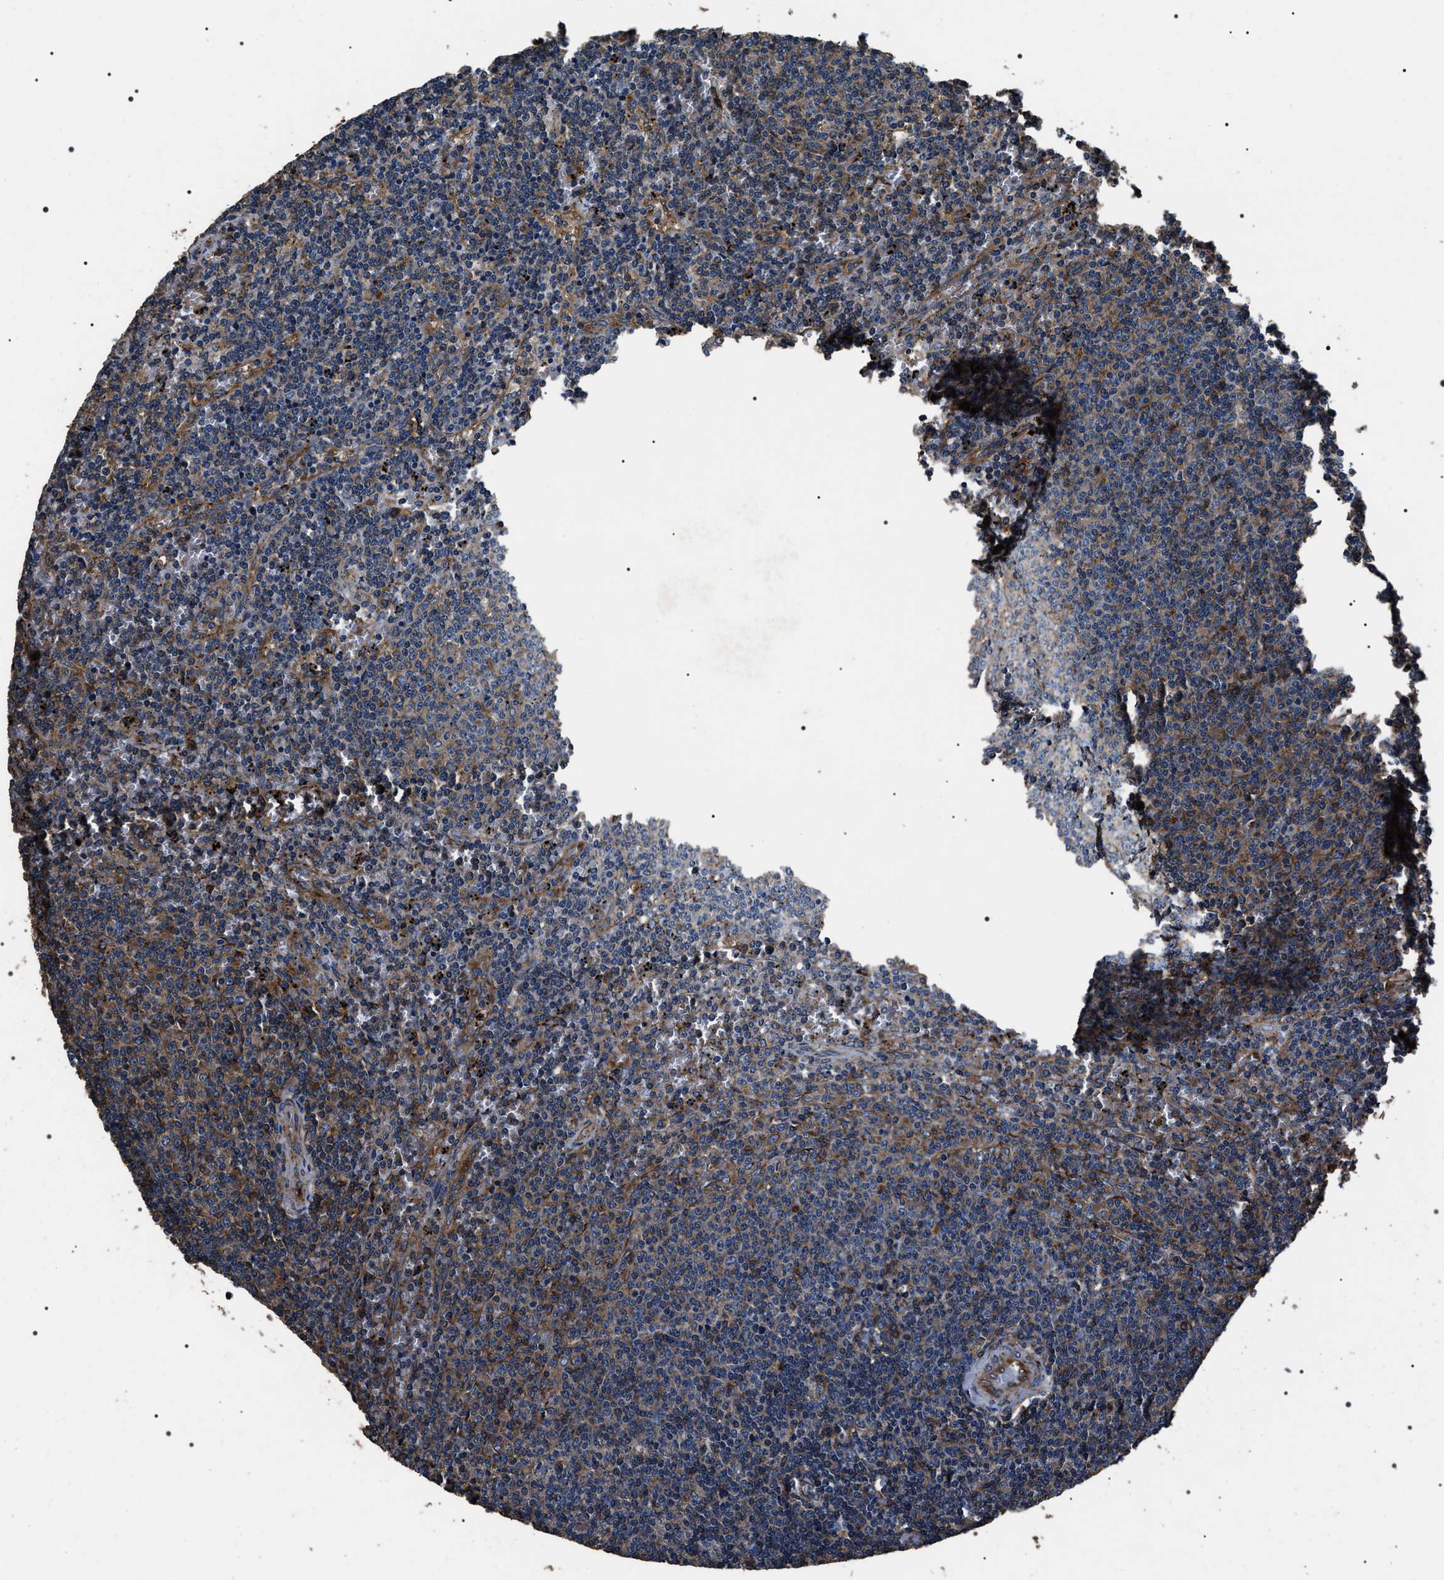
{"staining": {"intensity": "weak", "quantity": "25%-75%", "location": "cytoplasmic/membranous"}, "tissue": "lymphoma", "cell_type": "Tumor cells", "image_type": "cancer", "snomed": [{"axis": "morphology", "description": "Malignant lymphoma, non-Hodgkin's type, Low grade"}, {"axis": "topography", "description": "Spleen"}], "caption": "Lymphoma stained with DAB immunohistochemistry reveals low levels of weak cytoplasmic/membranous positivity in approximately 25%-75% of tumor cells.", "gene": "HSCB", "patient": {"sex": "female", "age": 50}}